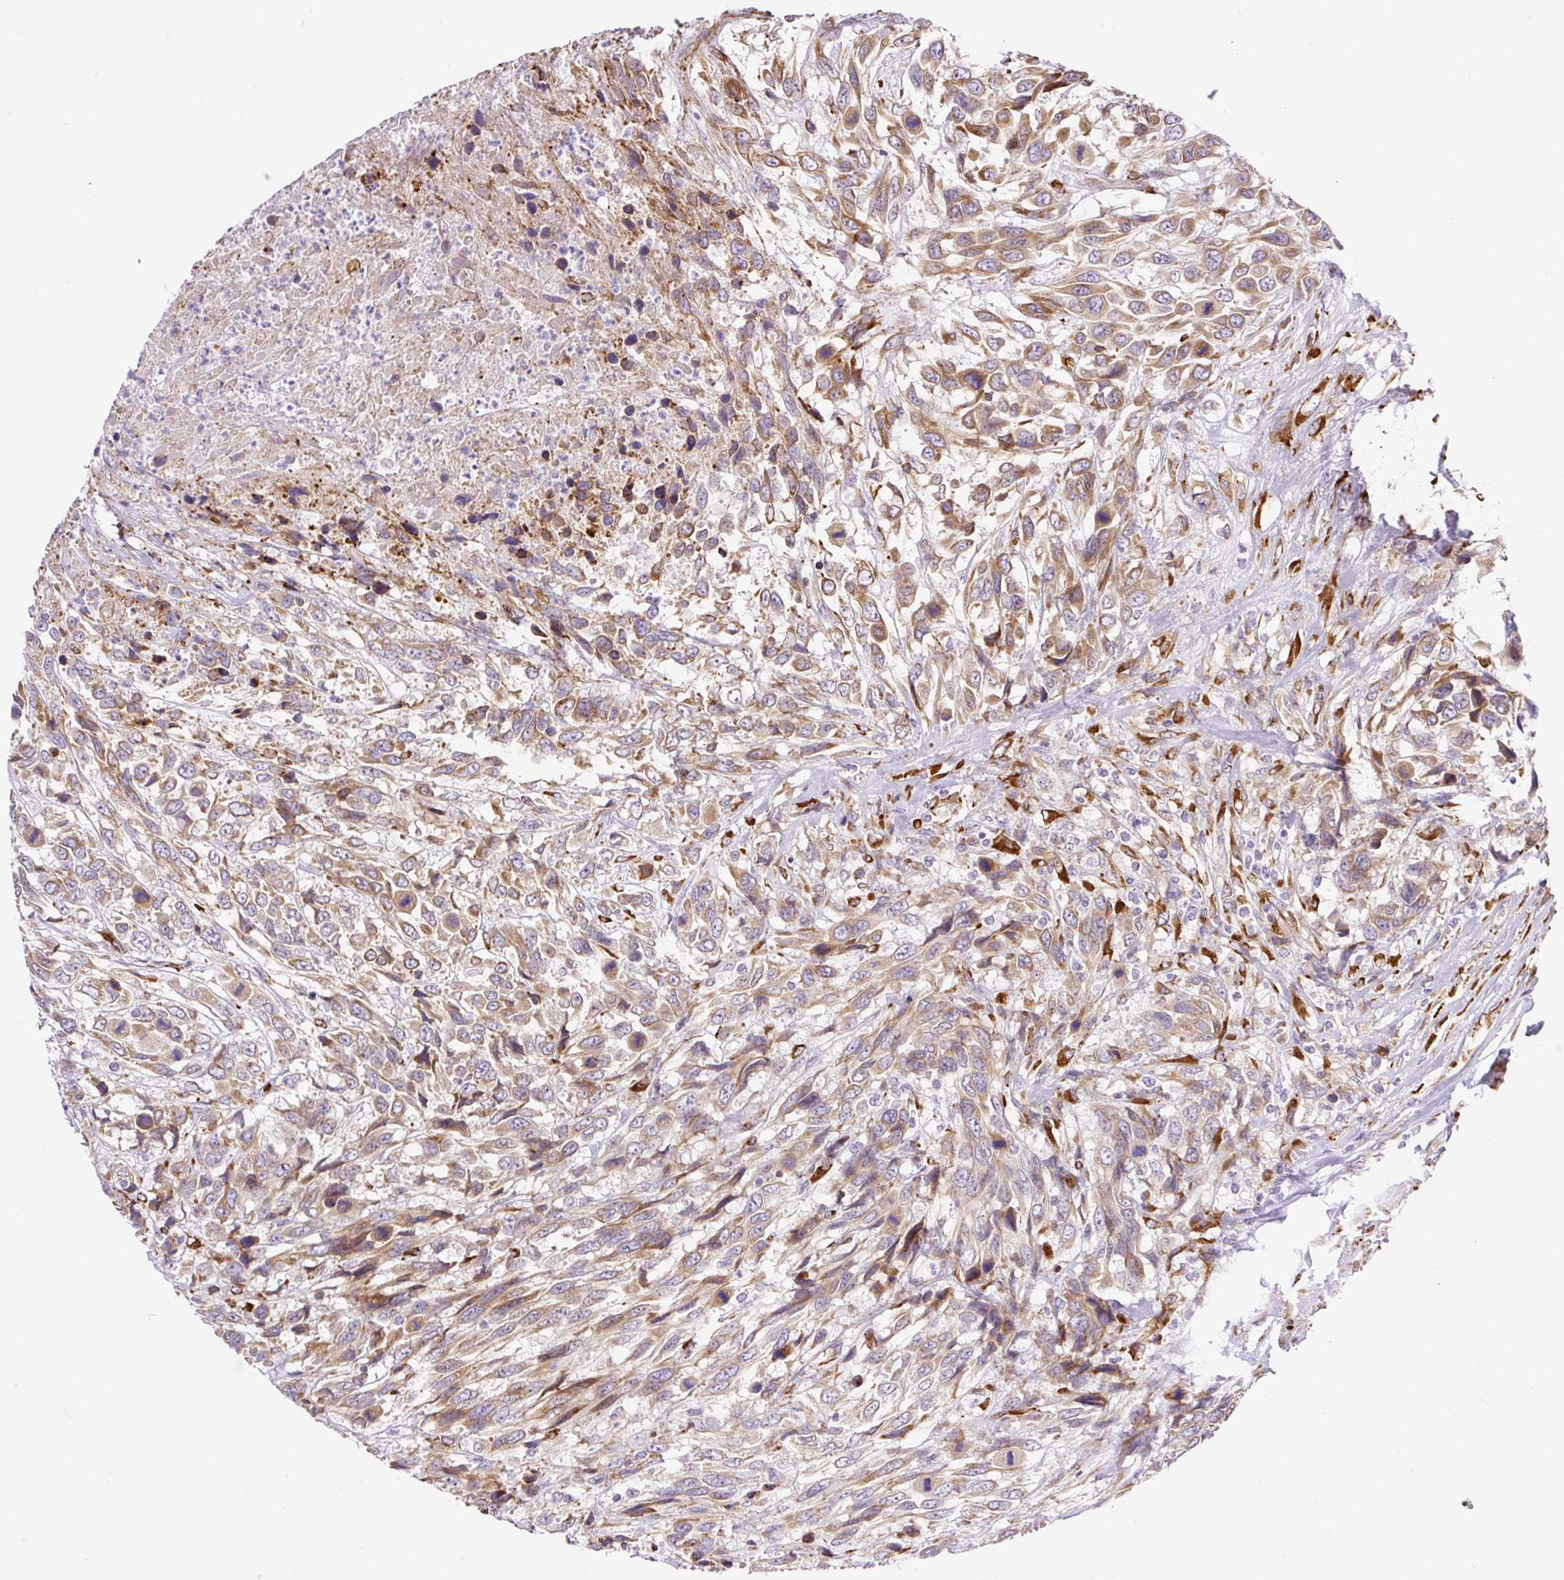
{"staining": {"intensity": "moderate", "quantity": ">75%", "location": "cytoplasmic/membranous"}, "tissue": "urothelial cancer", "cell_type": "Tumor cells", "image_type": "cancer", "snomed": [{"axis": "morphology", "description": "Urothelial carcinoma, High grade"}, {"axis": "topography", "description": "Urinary bladder"}], "caption": "The photomicrograph displays staining of urothelial carcinoma (high-grade), revealing moderate cytoplasmic/membranous protein expression (brown color) within tumor cells.", "gene": "RAB30", "patient": {"sex": "female", "age": 70}}